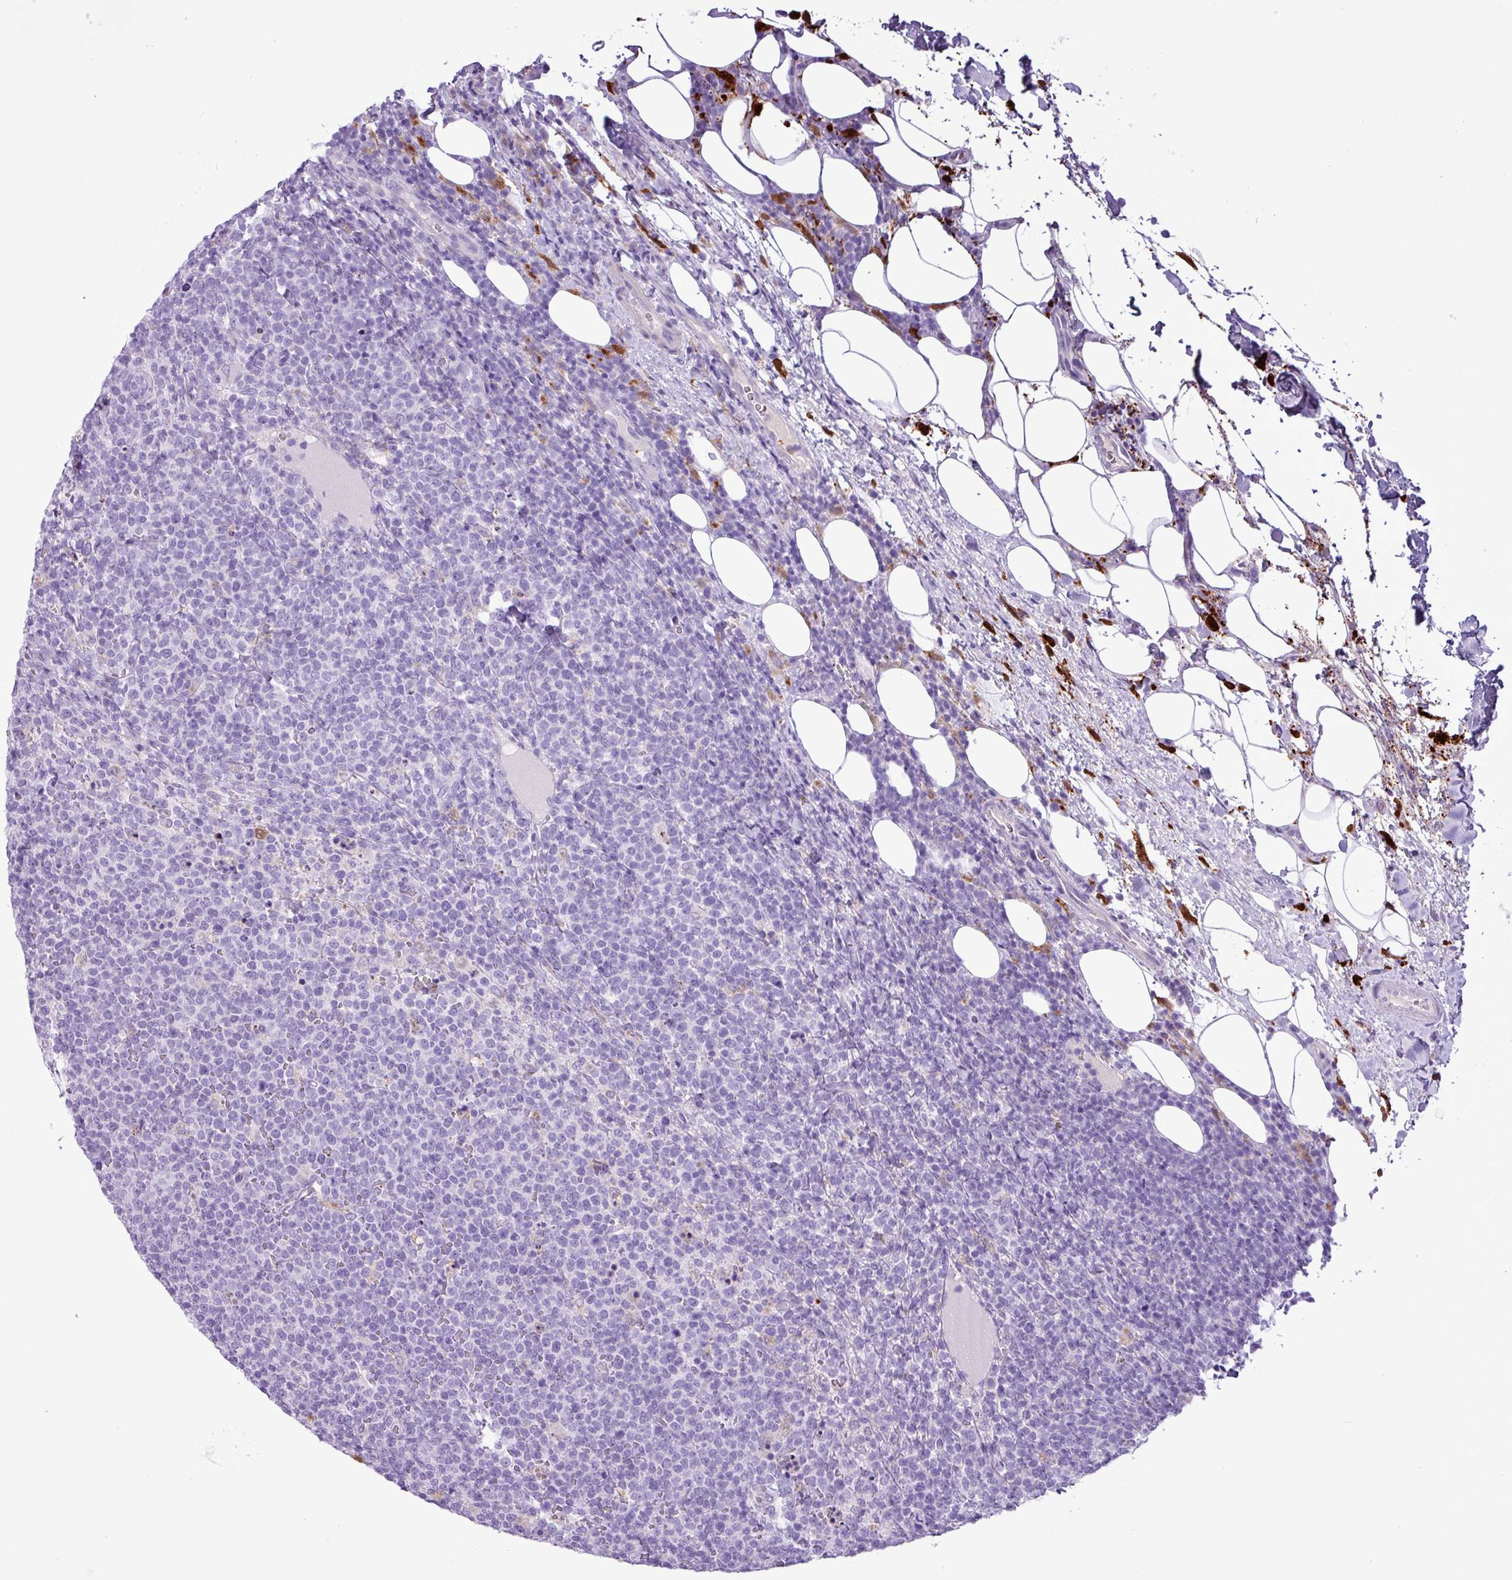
{"staining": {"intensity": "negative", "quantity": "none", "location": "none"}, "tissue": "lymphoma", "cell_type": "Tumor cells", "image_type": "cancer", "snomed": [{"axis": "morphology", "description": "Malignant lymphoma, non-Hodgkin's type, High grade"}, {"axis": "topography", "description": "Lymph node"}], "caption": "High-grade malignant lymphoma, non-Hodgkin's type stained for a protein using immunohistochemistry (IHC) shows no staining tumor cells.", "gene": "TMEM200C", "patient": {"sex": "male", "age": 61}}